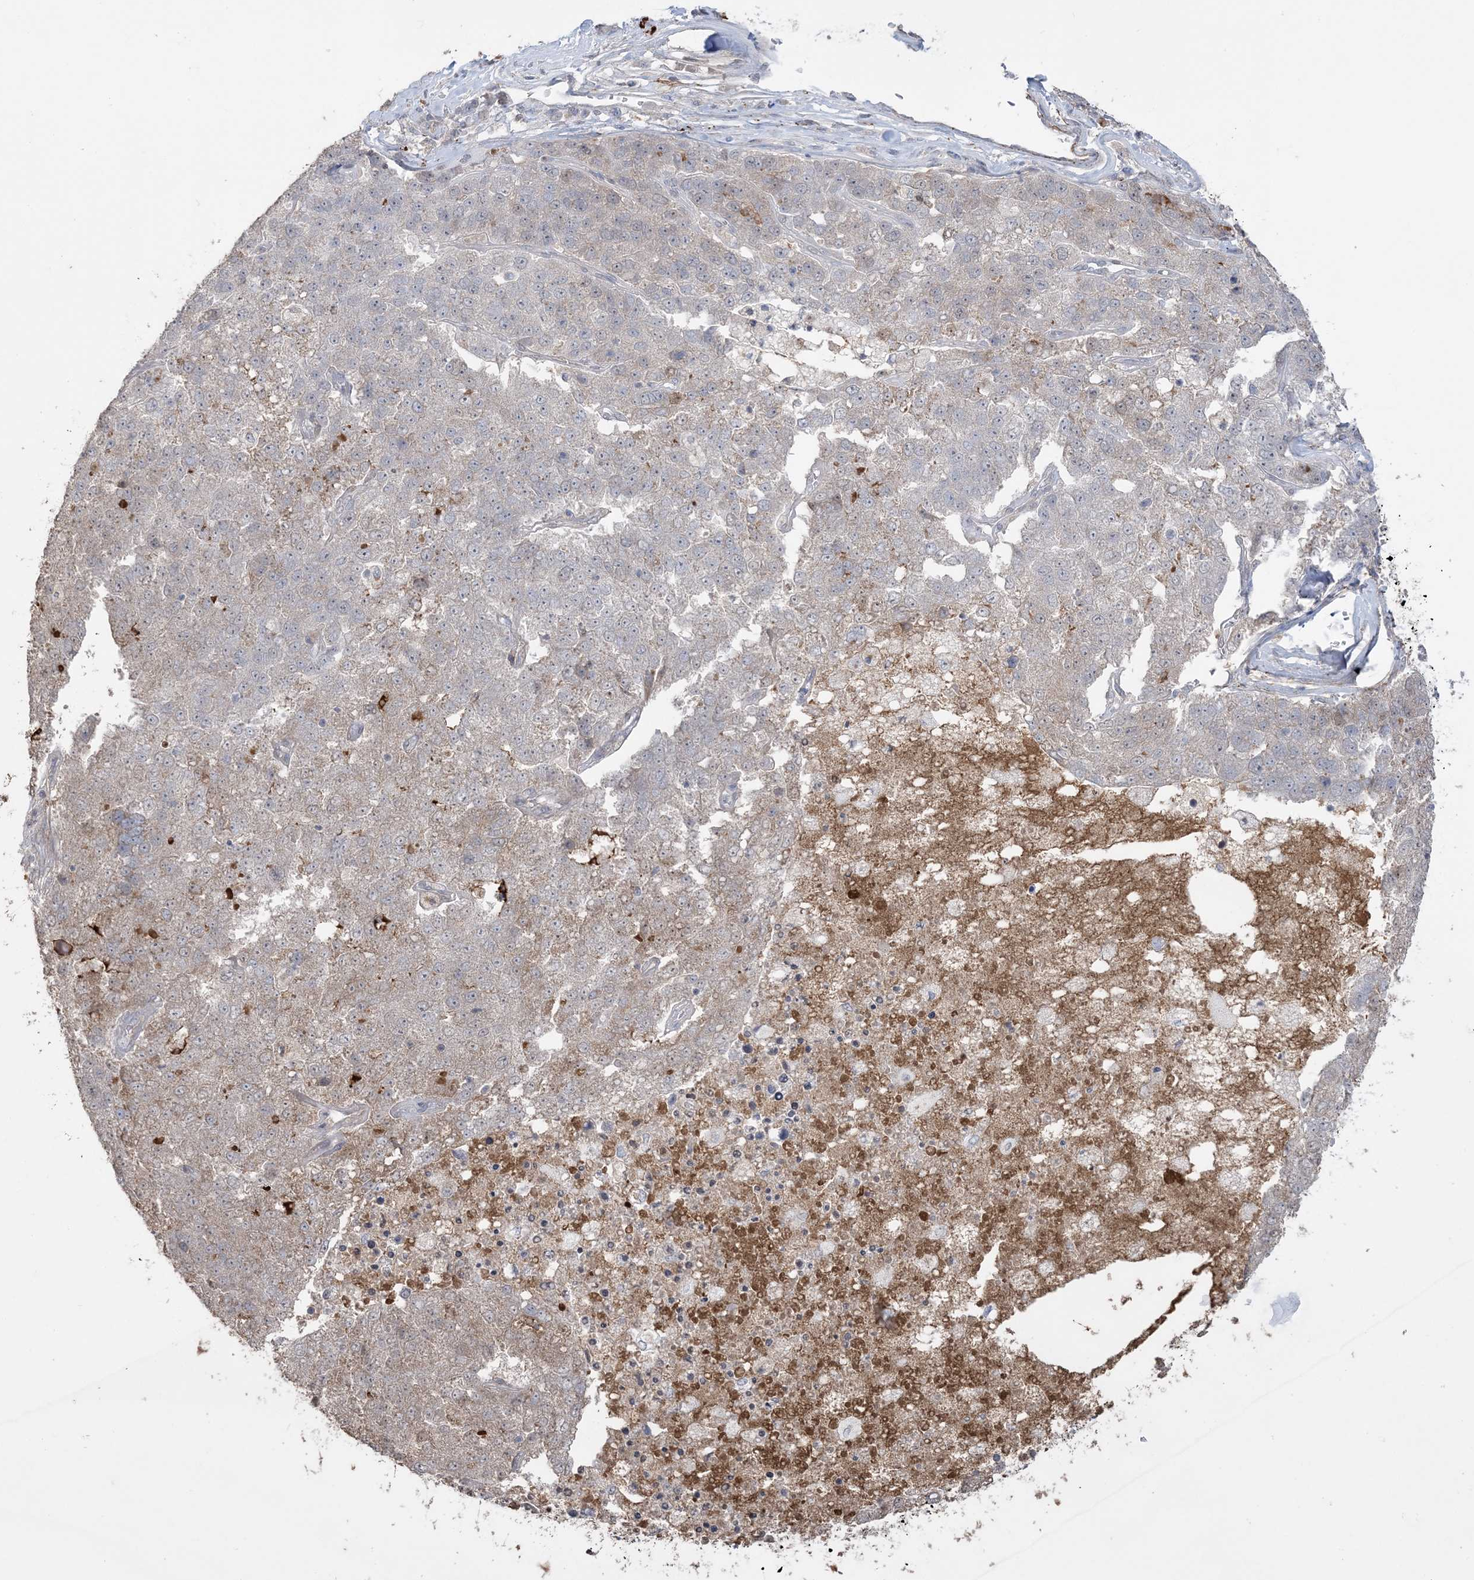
{"staining": {"intensity": "moderate", "quantity": "25%-75%", "location": "cytoplasmic/membranous"}, "tissue": "pancreatic cancer", "cell_type": "Tumor cells", "image_type": "cancer", "snomed": [{"axis": "morphology", "description": "Adenocarcinoma, NOS"}, {"axis": "topography", "description": "Pancreas"}], "caption": "Pancreatic cancer stained for a protein exhibits moderate cytoplasmic/membranous positivity in tumor cells.", "gene": "XRN1", "patient": {"sex": "female", "age": 61}}